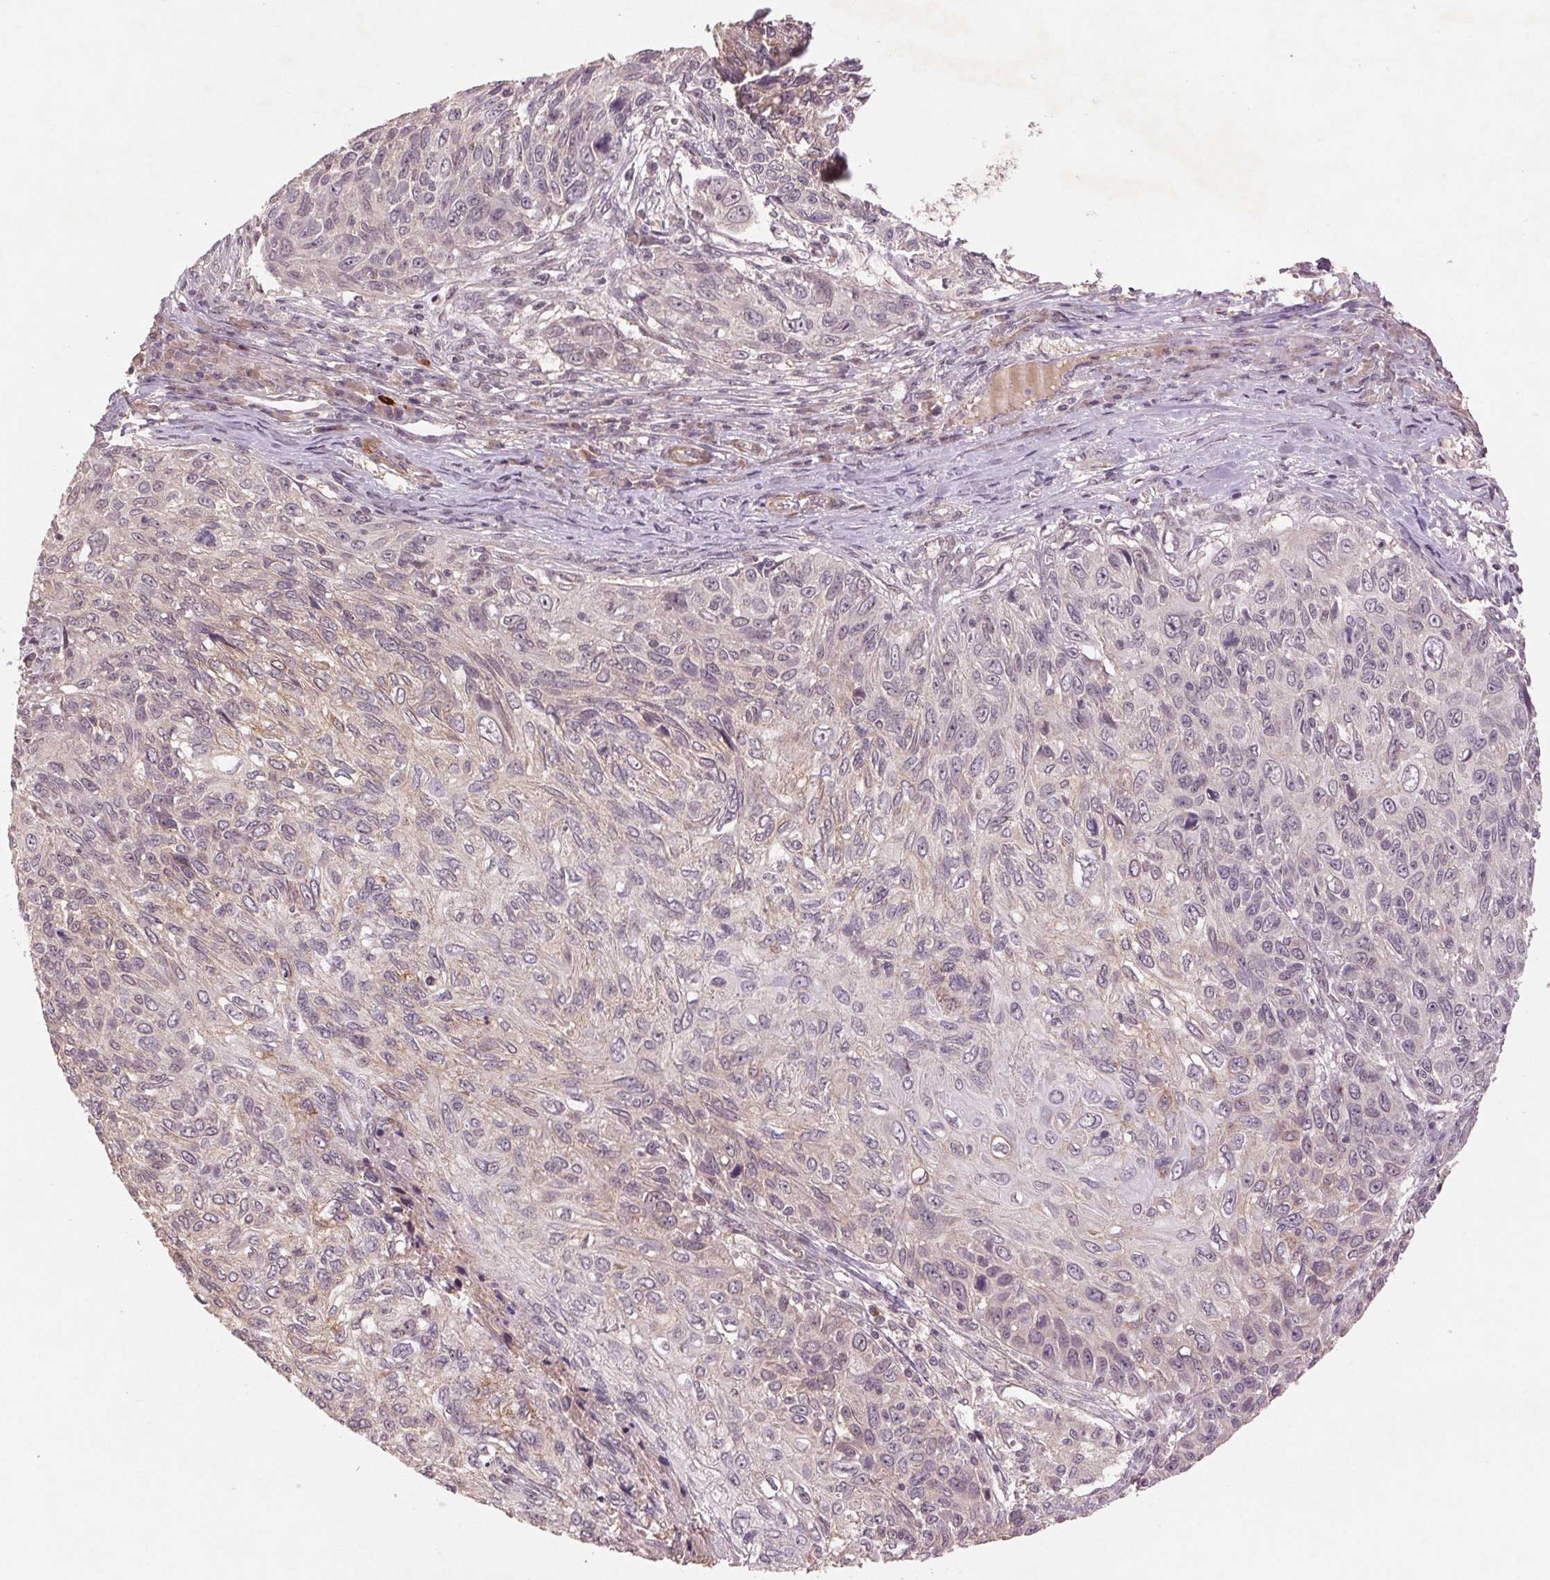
{"staining": {"intensity": "negative", "quantity": "none", "location": "none"}, "tissue": "skin cancer", "cell_type": "Tumor cells", "image_type": "cancer", "snomed": [{"axis": "morphology", "description": "Squamous cell carcinoma, NOS"}, {"axis": "topography", "description": "Skin"}], "caption": "The histopathology image displays no significant expression in tumor cells of skin cancer.", "gene": "SMLR1", "patient": {"sex": "male", "age": 92}}